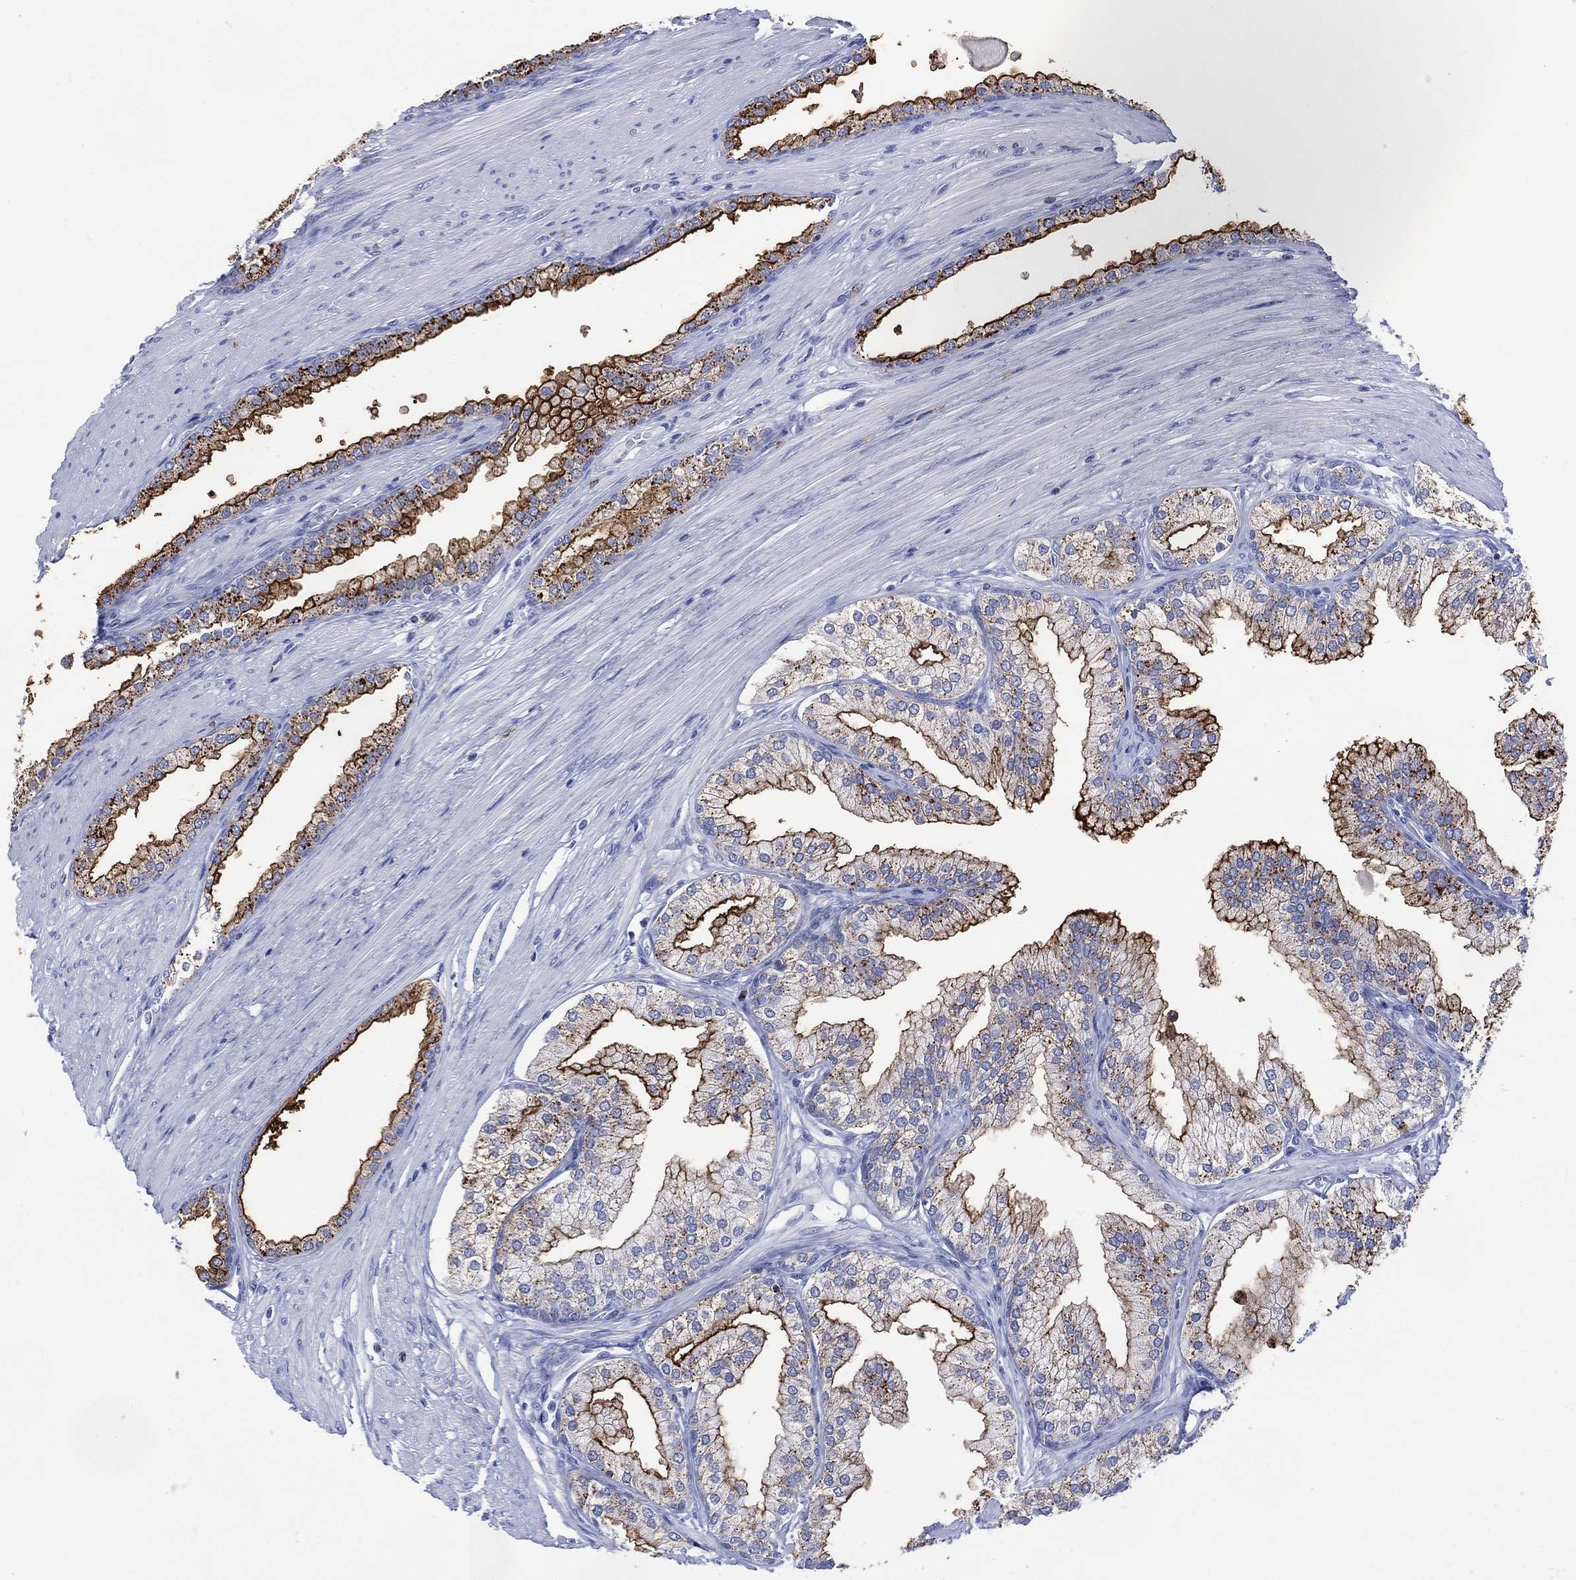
{"staining": {"intensity": "strong", "quantity": "<25%", "location": "cytoplasmic/membranous"}, "tissue": "prostate cancer", "cell_type": "Tumor cells", "image_type": "cancer", "snomed": [{"axis": "morphology", "description": "Adenocarcinoma, NOS"}, {"axis": "topography", "description": "Prostate"}], "caption": "Human adenocarcinoma (prostate) stained for a protein (brown) exhibits strong cytoplasmic/membranous positive staining in about <25% of tumor cells.", "gene": "DPP4", "patient": {"sex": "male", "age": 67}}